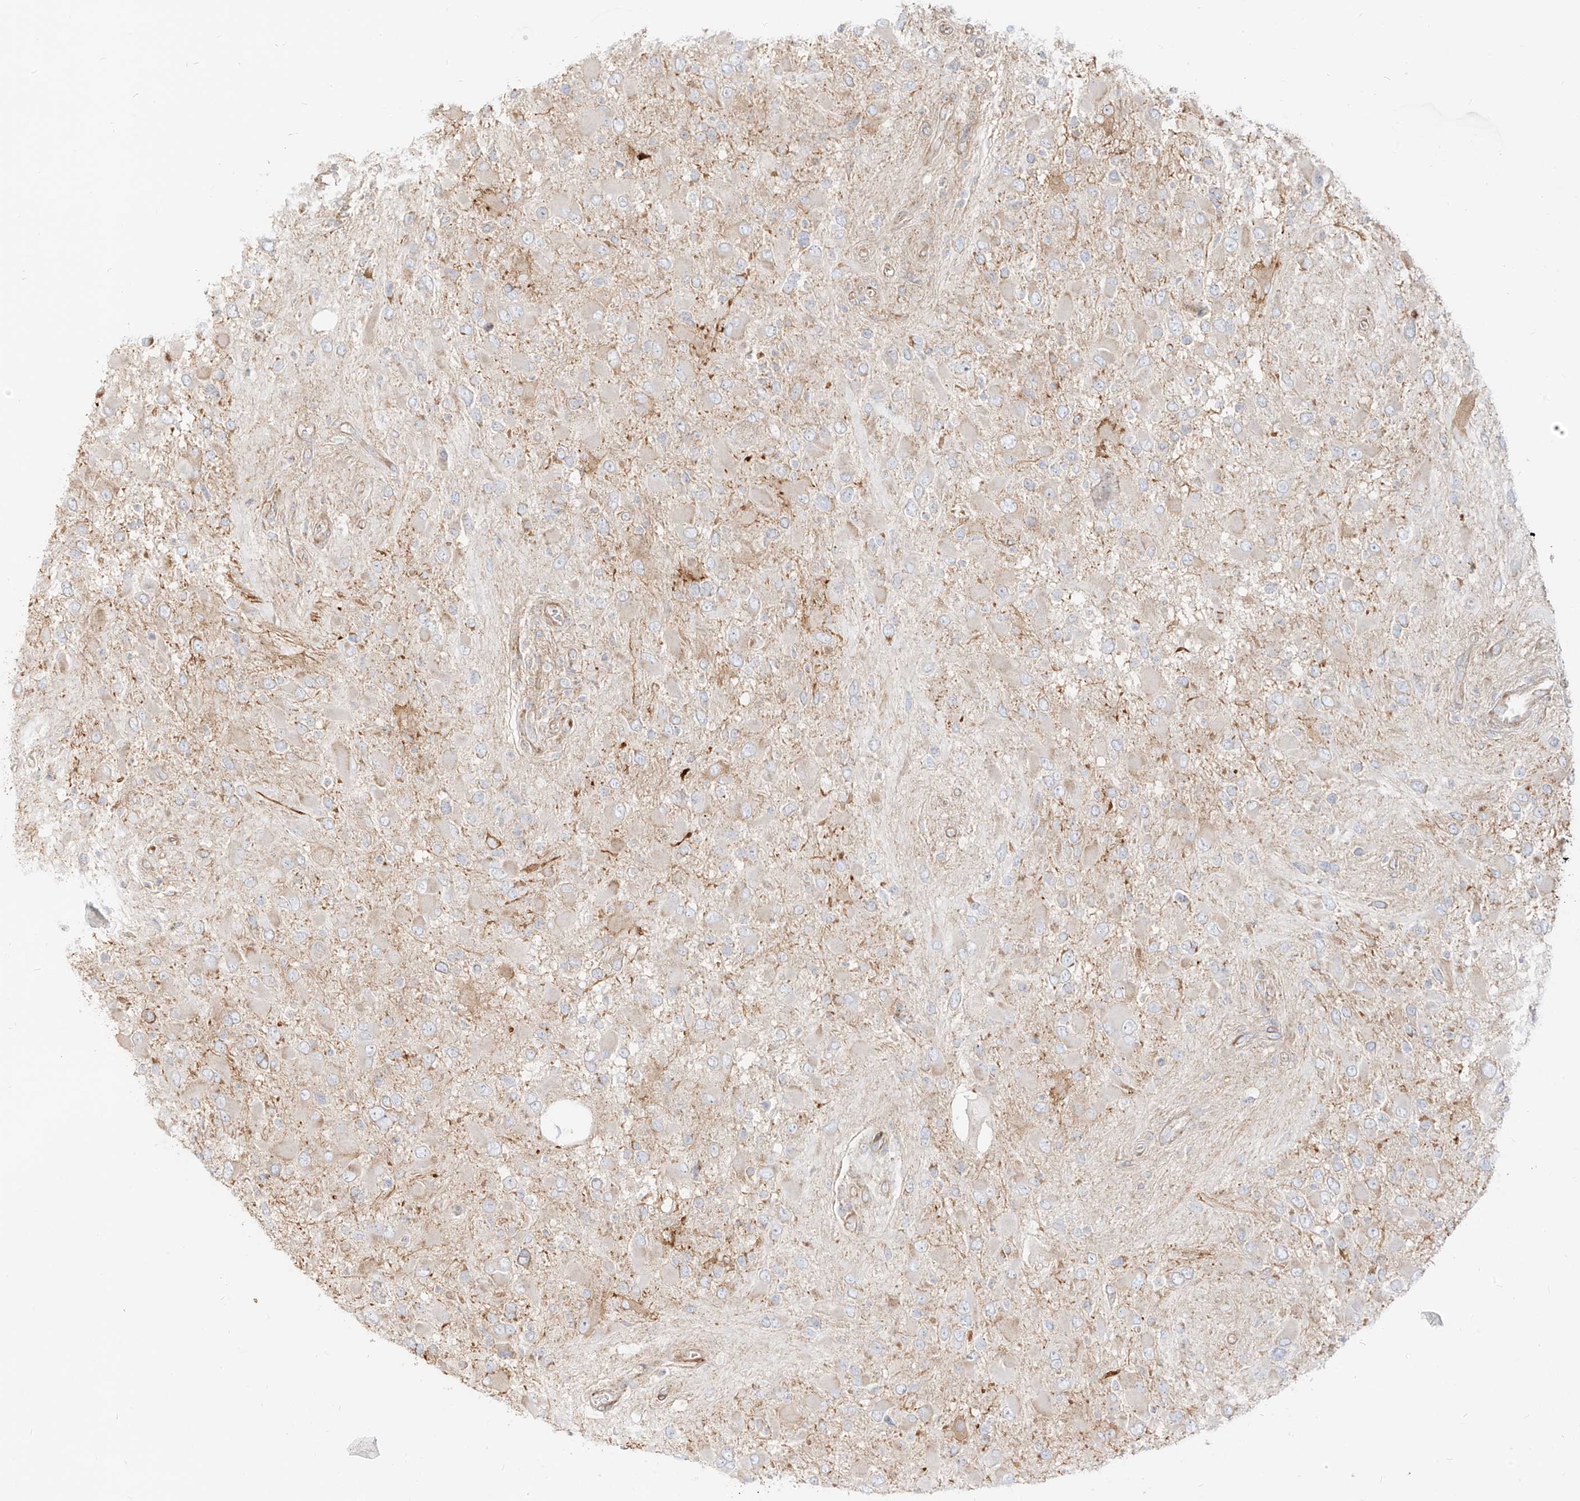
{"staining": {"intensity": "negative", "quantity": "none", "location": "none"}, "tissue": "glioma", "cell_type": "Tumor cells", "image_type": "cancer", "snomed": [{"axis": "morphology", "description": "Glioma, malignant, High grade"}, {"axis": "topography", "description": "Brain"}], "caption": "Tumor cells are negative for protein expression in human glioma.", "gene": "ZIM3", "patient": {"sex": "male", "age": 53}}